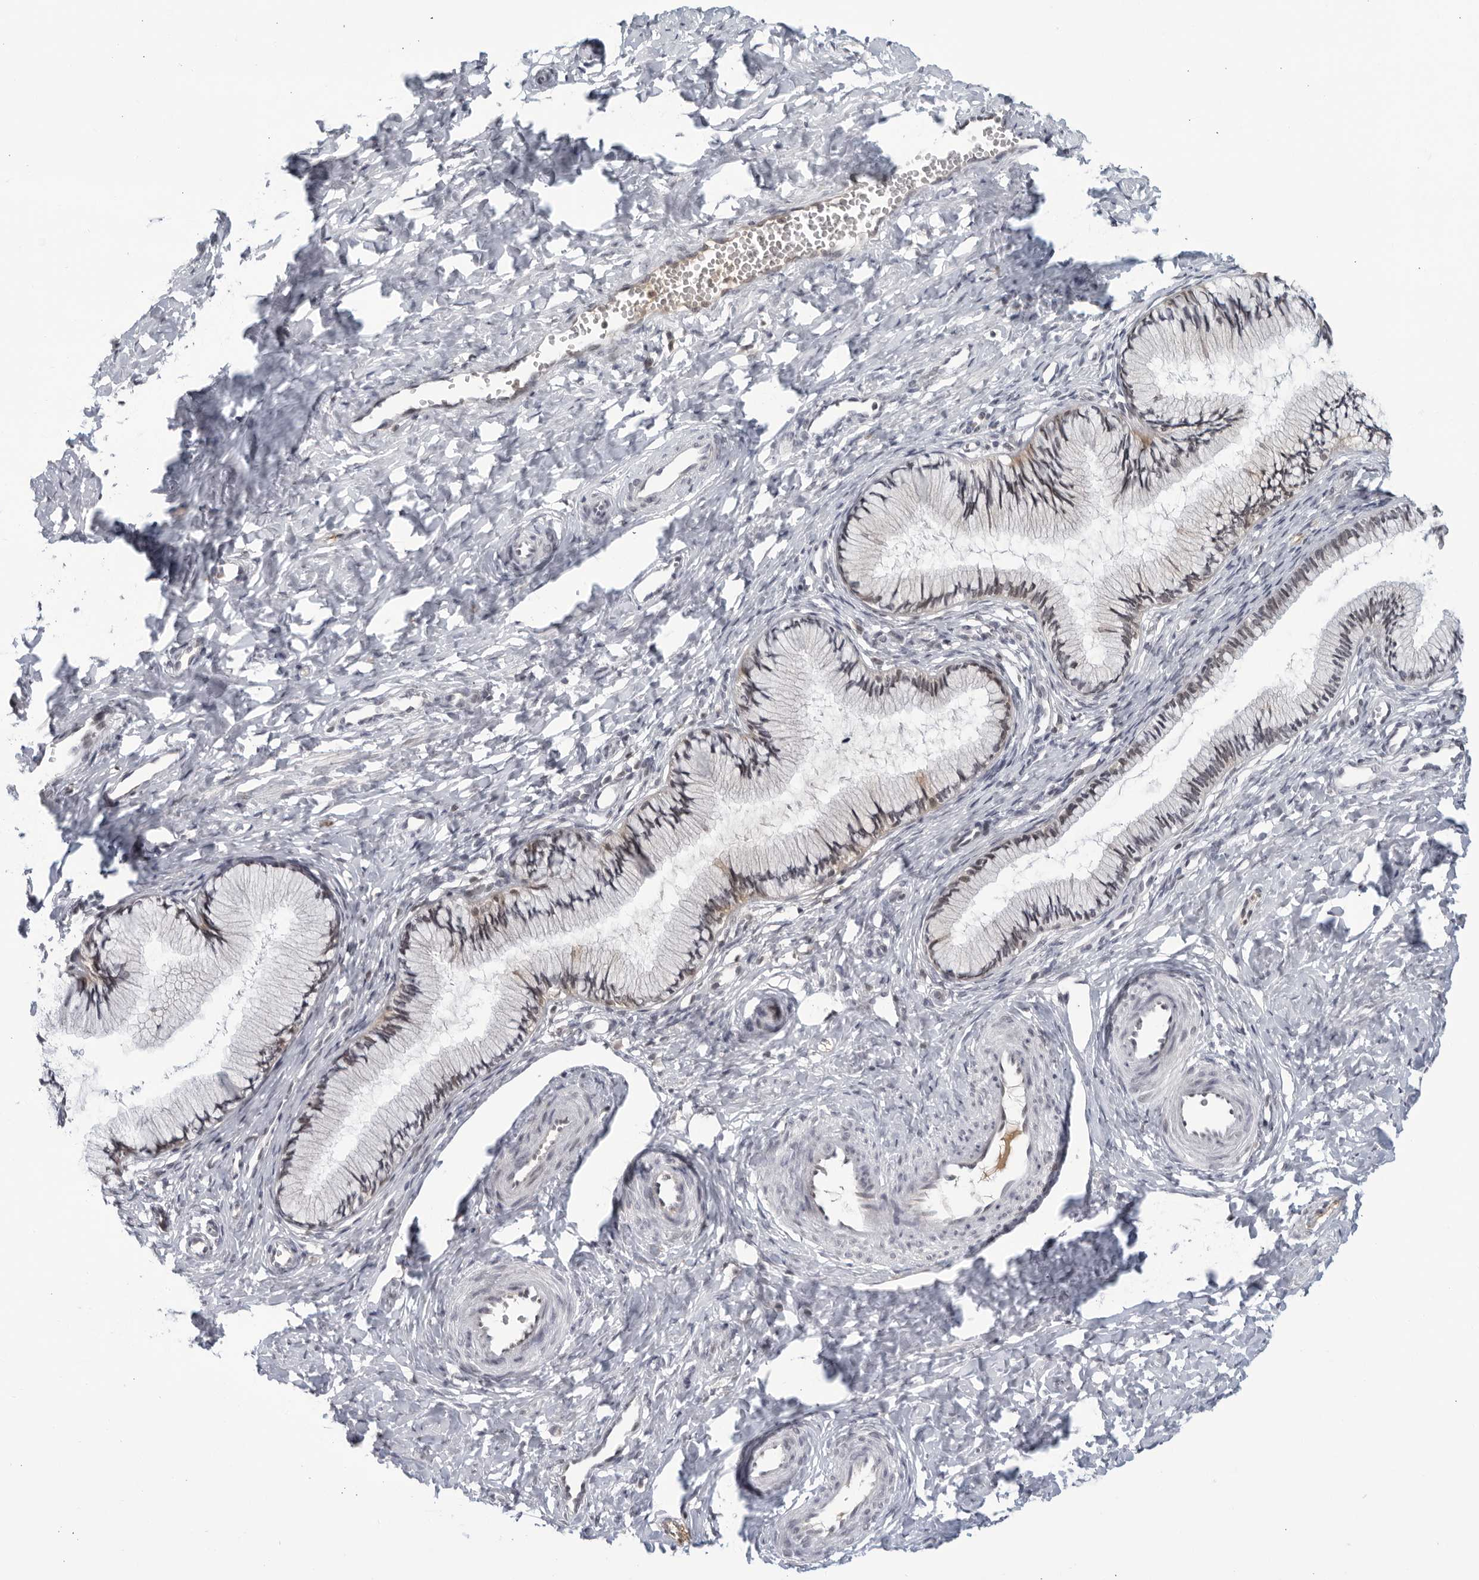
{"staining": {"intensity": "weak", "quantity": "<25%", "location": "cytoplasmic/membranous"}, "tissue": "cervix", "cell_type": "Glandular cells", "image_type": "normal", "snomed": [{"axis": "morphology", "description": "Normal tissue, NOS"}, {"axis": "topography", "description": "Cervix"}], "caption": "Unremarkable cervix was stained to show a protein in brown. There is no significant staining in glandular cells.", "gene": "CC2D1B", "patient": {"sex": "female", "age": 27}}